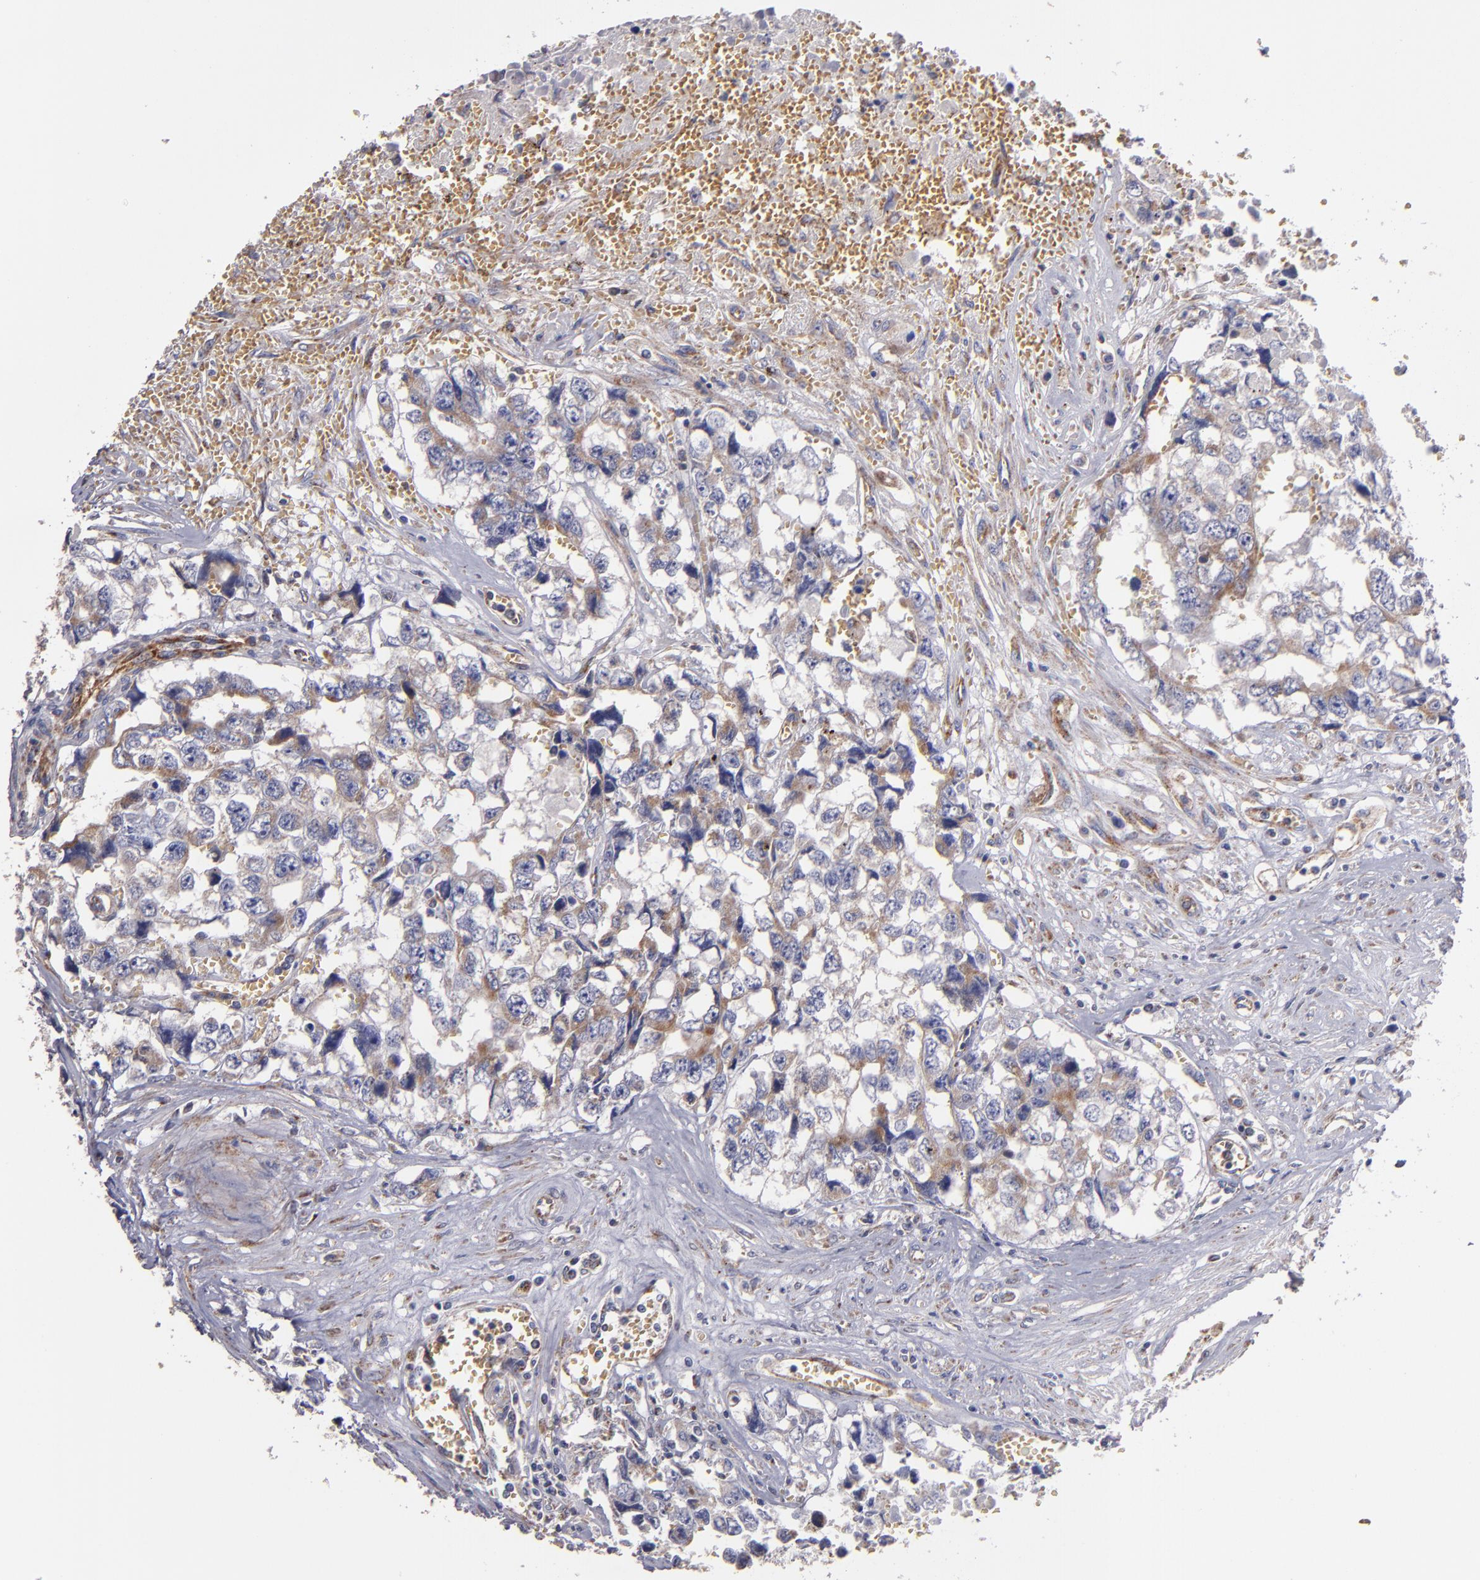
{"staining": {"intensity": "weak", "quantity": "25%-75%", "location": "cytoplasmic/membranous"}, "tissue": "testis cancer", "cell_type": "Tumor cells", "image_type": "cancer", "snomed": [{"axis": "morphology", "description": "Carcinoma, Embryonal, NOS"}, {"axis": "topography", "description": "Testis"}], "caption": "This image demonstrates immunohistochemistry (IHC) staining of embryonal carcinoma (testis), with low weak cytoplasmic/membranous positivity in approximately 25%-75% of tumor cells.", "gene": "CLTA", "patient": {"sex": "male", "age": 31}}